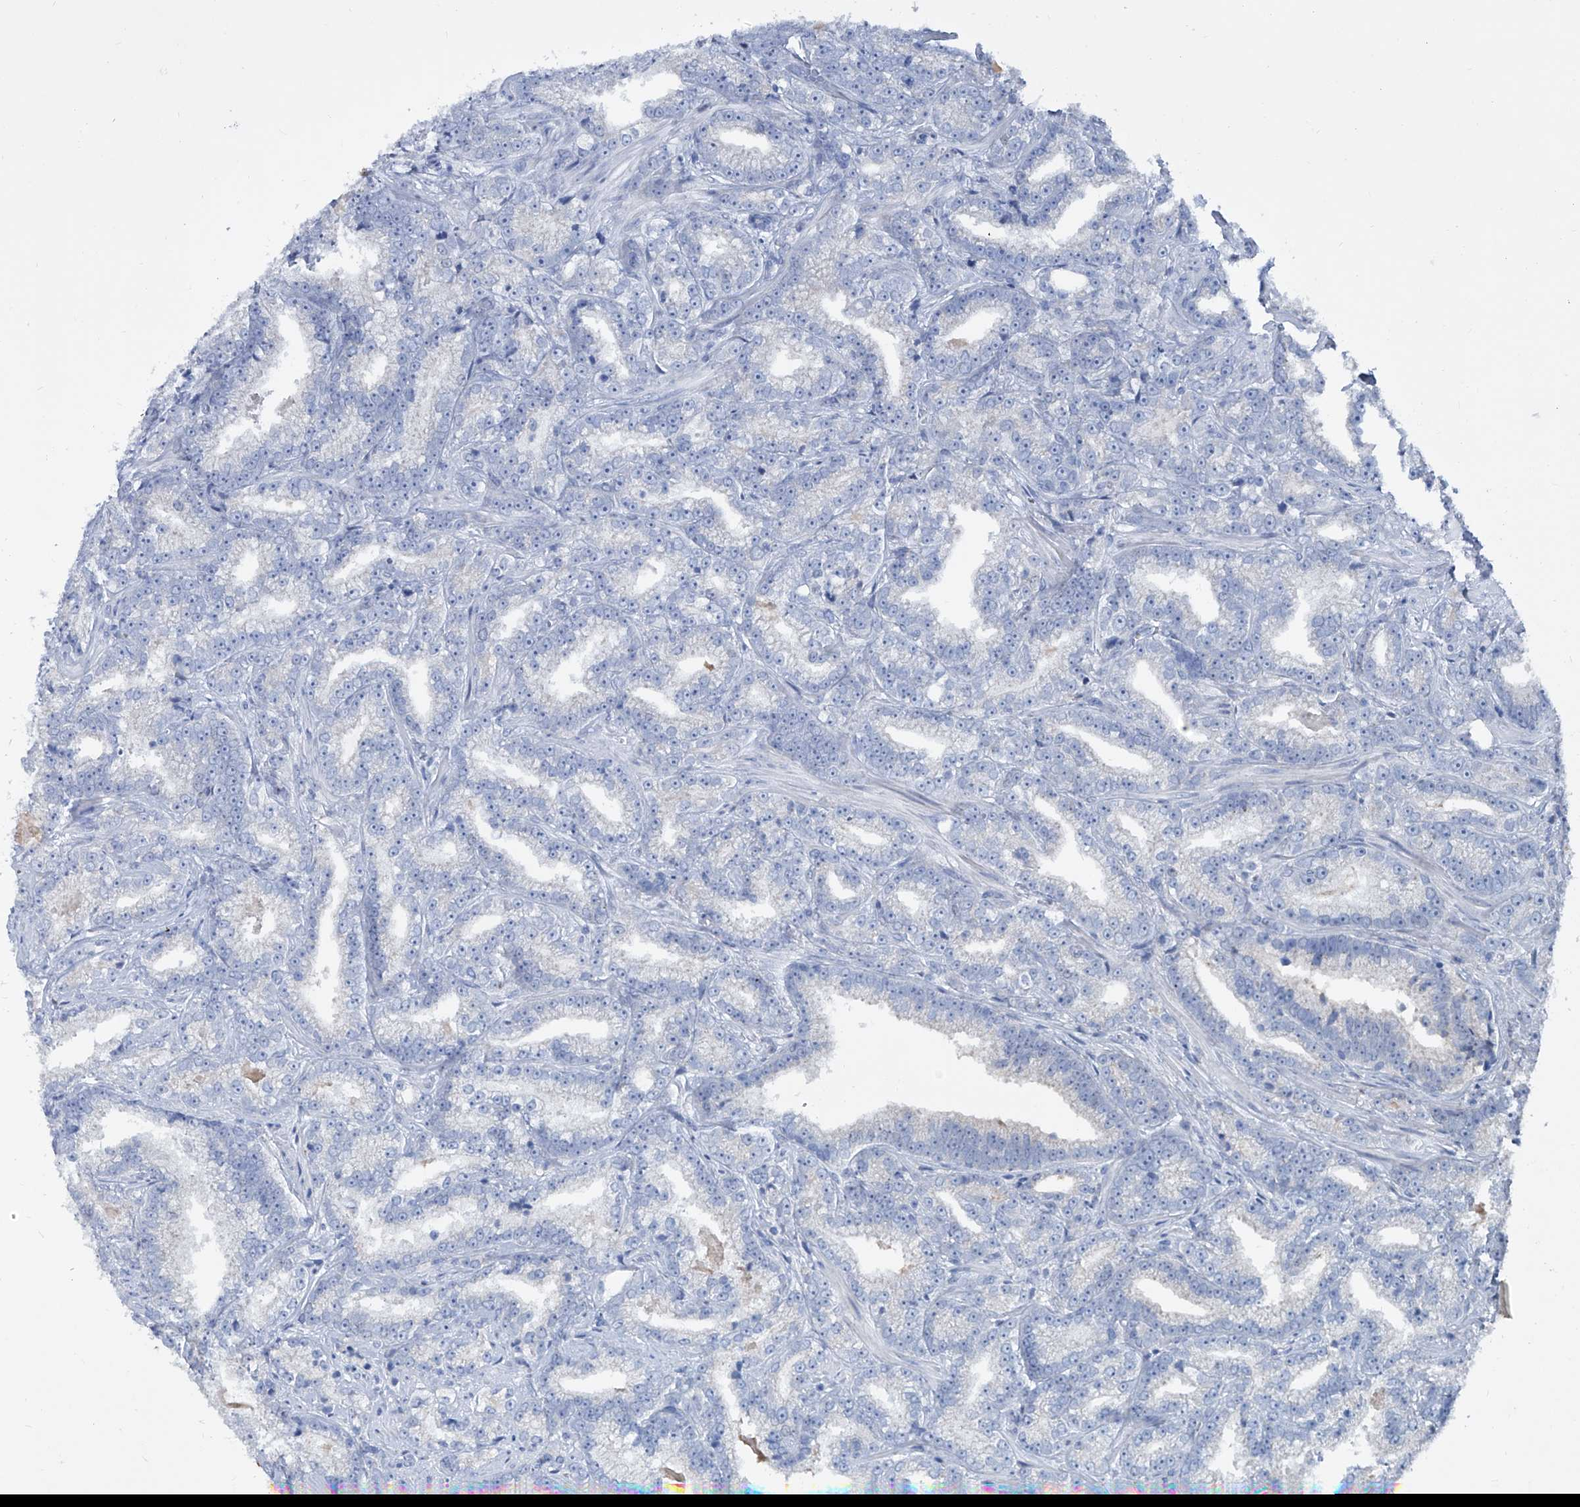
{"staining": {"intensity": "negative", "quantity": "none", "location": "none"}, "tissue": "prostate cancer", "cell_type": "Tumor cells", "image_type": "cancer", "snomed": [{"axis": "morphology", "description": "Adenocarcinoma, High grade"}, {"axis": "topography", "description": "Prostate and seminal vesicle, NOS"}], "caption": "Prostate adenocarcinoma (high-grade) was stained to show a protein in brown. There is no significant positivity in tumor cells.", "gene": "KLHL17", "patient": {"sex": "male", "age": 67}}